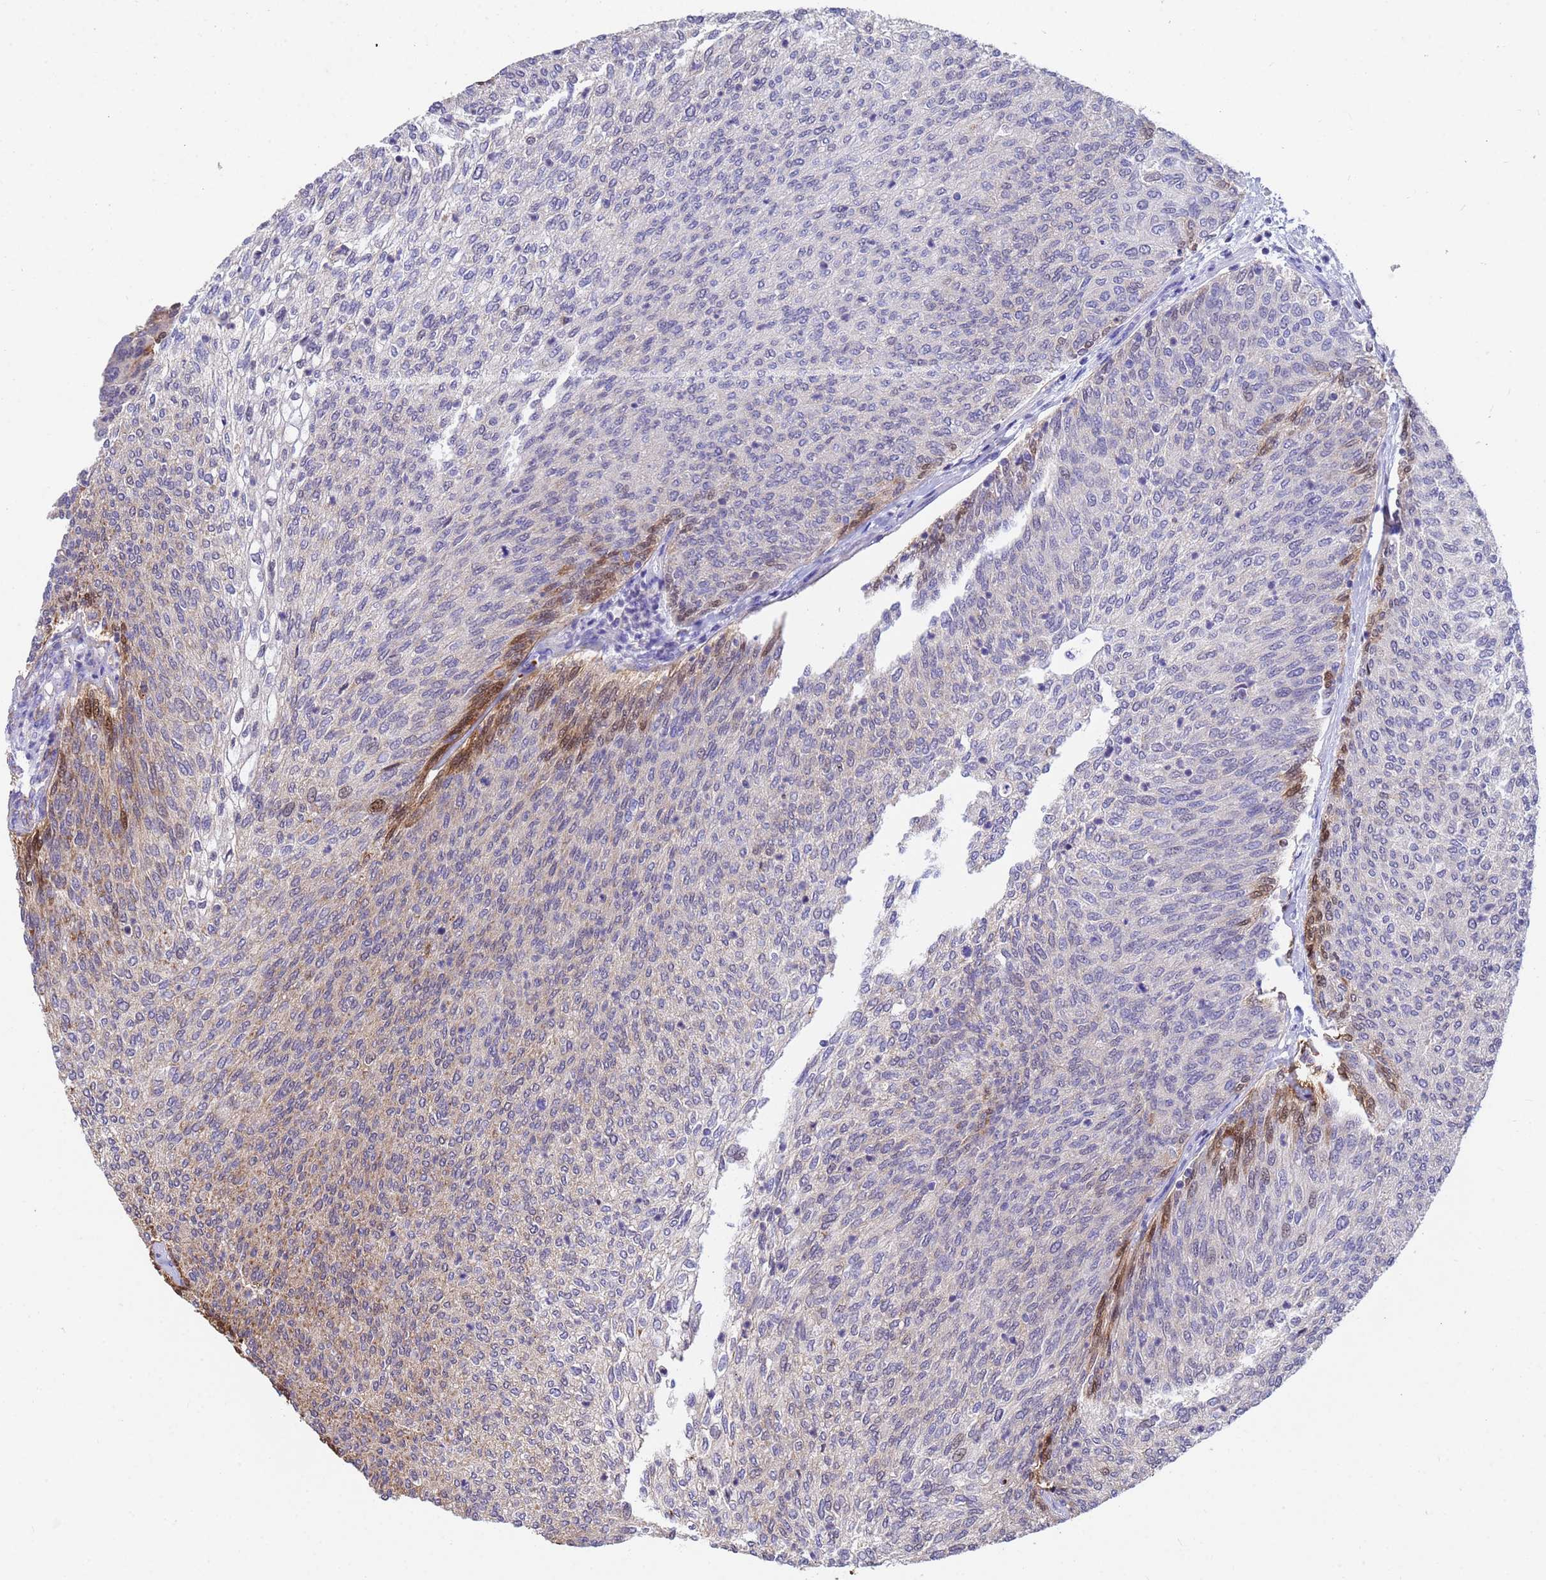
{"staining": {"intensity": "moderate", "quantity": "<25%", "location": "cytoplasmic/membranous,nuclear"}, "tissue": "urothelial cancer", "cell_type": "Tumor cells", "image_type": "cancer", "snomed": [{"axis": "morphology", "description": "Urothelial carcinoma, Low grade"}, {"axis": "topography", "description": "Urinary bladder"}], "caption": "Low-grade urothelial carcinoma stained for a protein (brown) shows moderate cytoplasmic/membranous and nuclear positive staining in approximately <25% of tumor cells.", "gene": "TUBGCP3", "patient": {"sex": "female", "age": 79}}